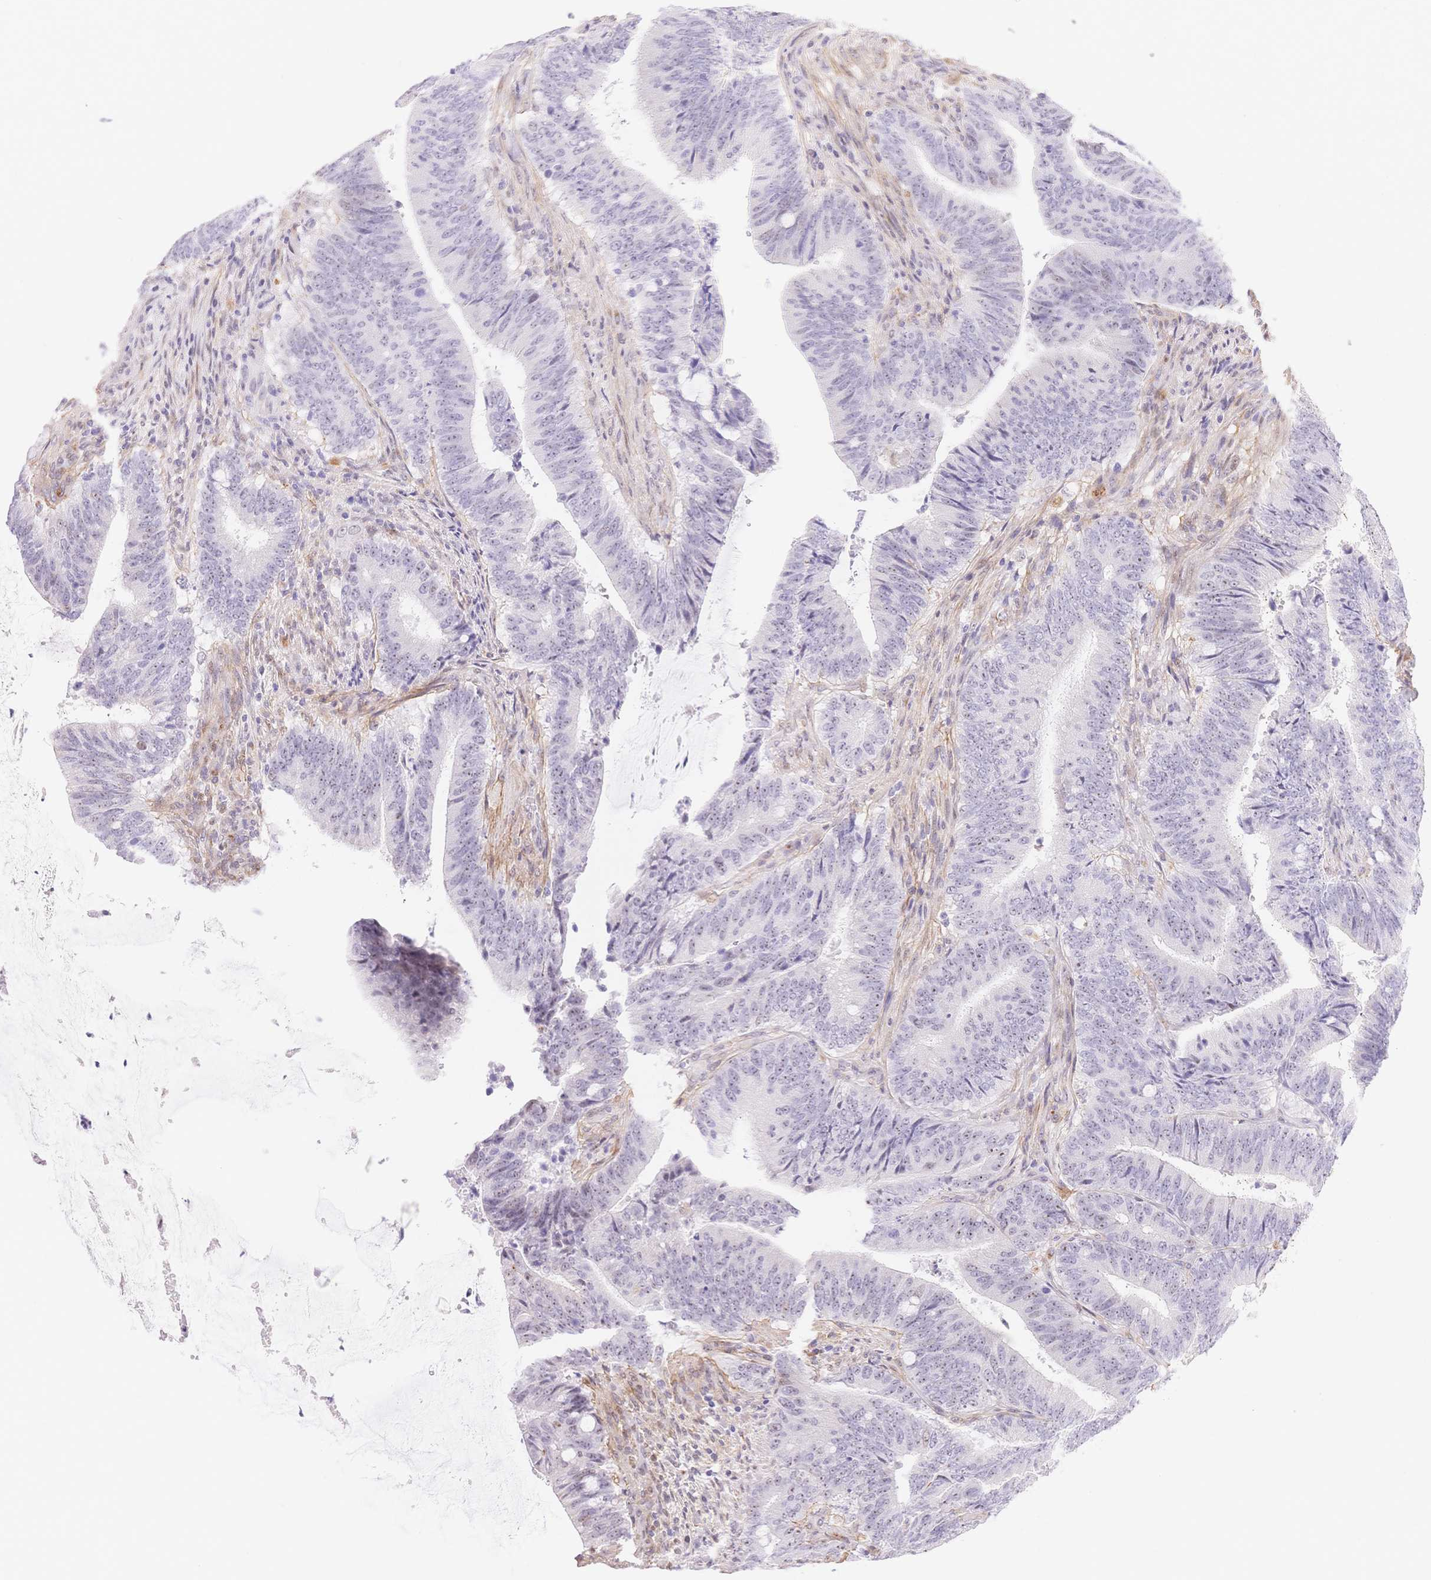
{"staining": {"intensity": "negative", "quantity": "none", "location": "none"}, "tissue": "colorectal cancer", "cell_type": "Tumor cells", "image_type": "cancer", "snomed": [{"axis": "morphology", "description": "Adenocarcinoma, NOS"}, {"axis": "topography", "description": "Colon"}], "caption": "Colorectal cancer (adenocarcinoma) stained for a protein using IHC displays no staining tumor cells.", "gene": "PDZD2", "patient": {"sex": "female", "age": 43}}